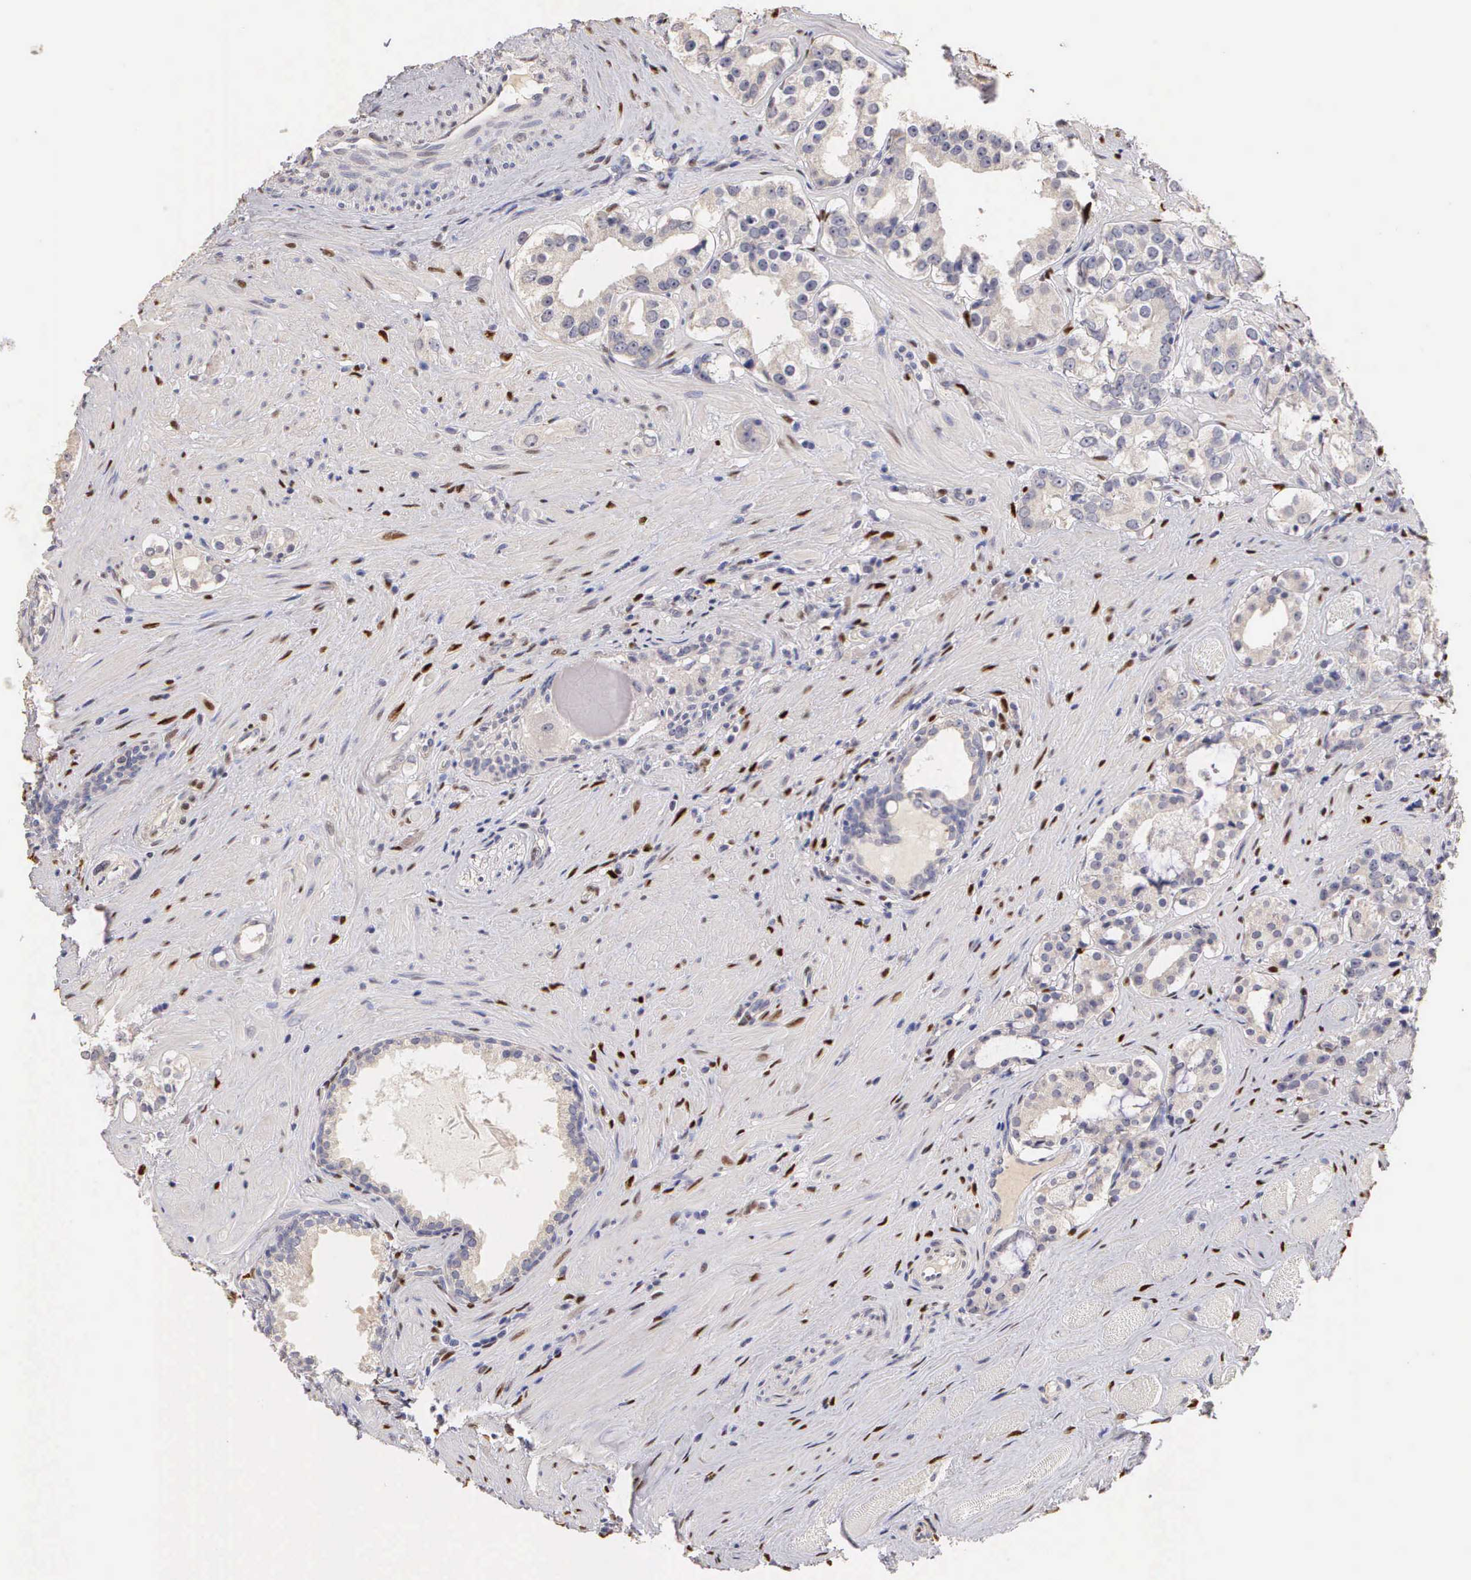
{"staining": {"intensity": "negative", "quantity": "none", "location": "none"}, "tissue": "prostate cancer", "cell_type": "Tumor cells", "image_type": "cancer", "snomed": [{"axis": "morphology", "description": "Adenocarcinoma, Medium grade"}, {"axis": "topography", "description": "Prostate"}], "caption": "Immunohistochemical staining of adenocarcinoma (medium-grade) (prostate) demonstrates no significant positivity in tumor cells.", "gene": "ESR1", "patient": {"sex": "male", "age": 73}}